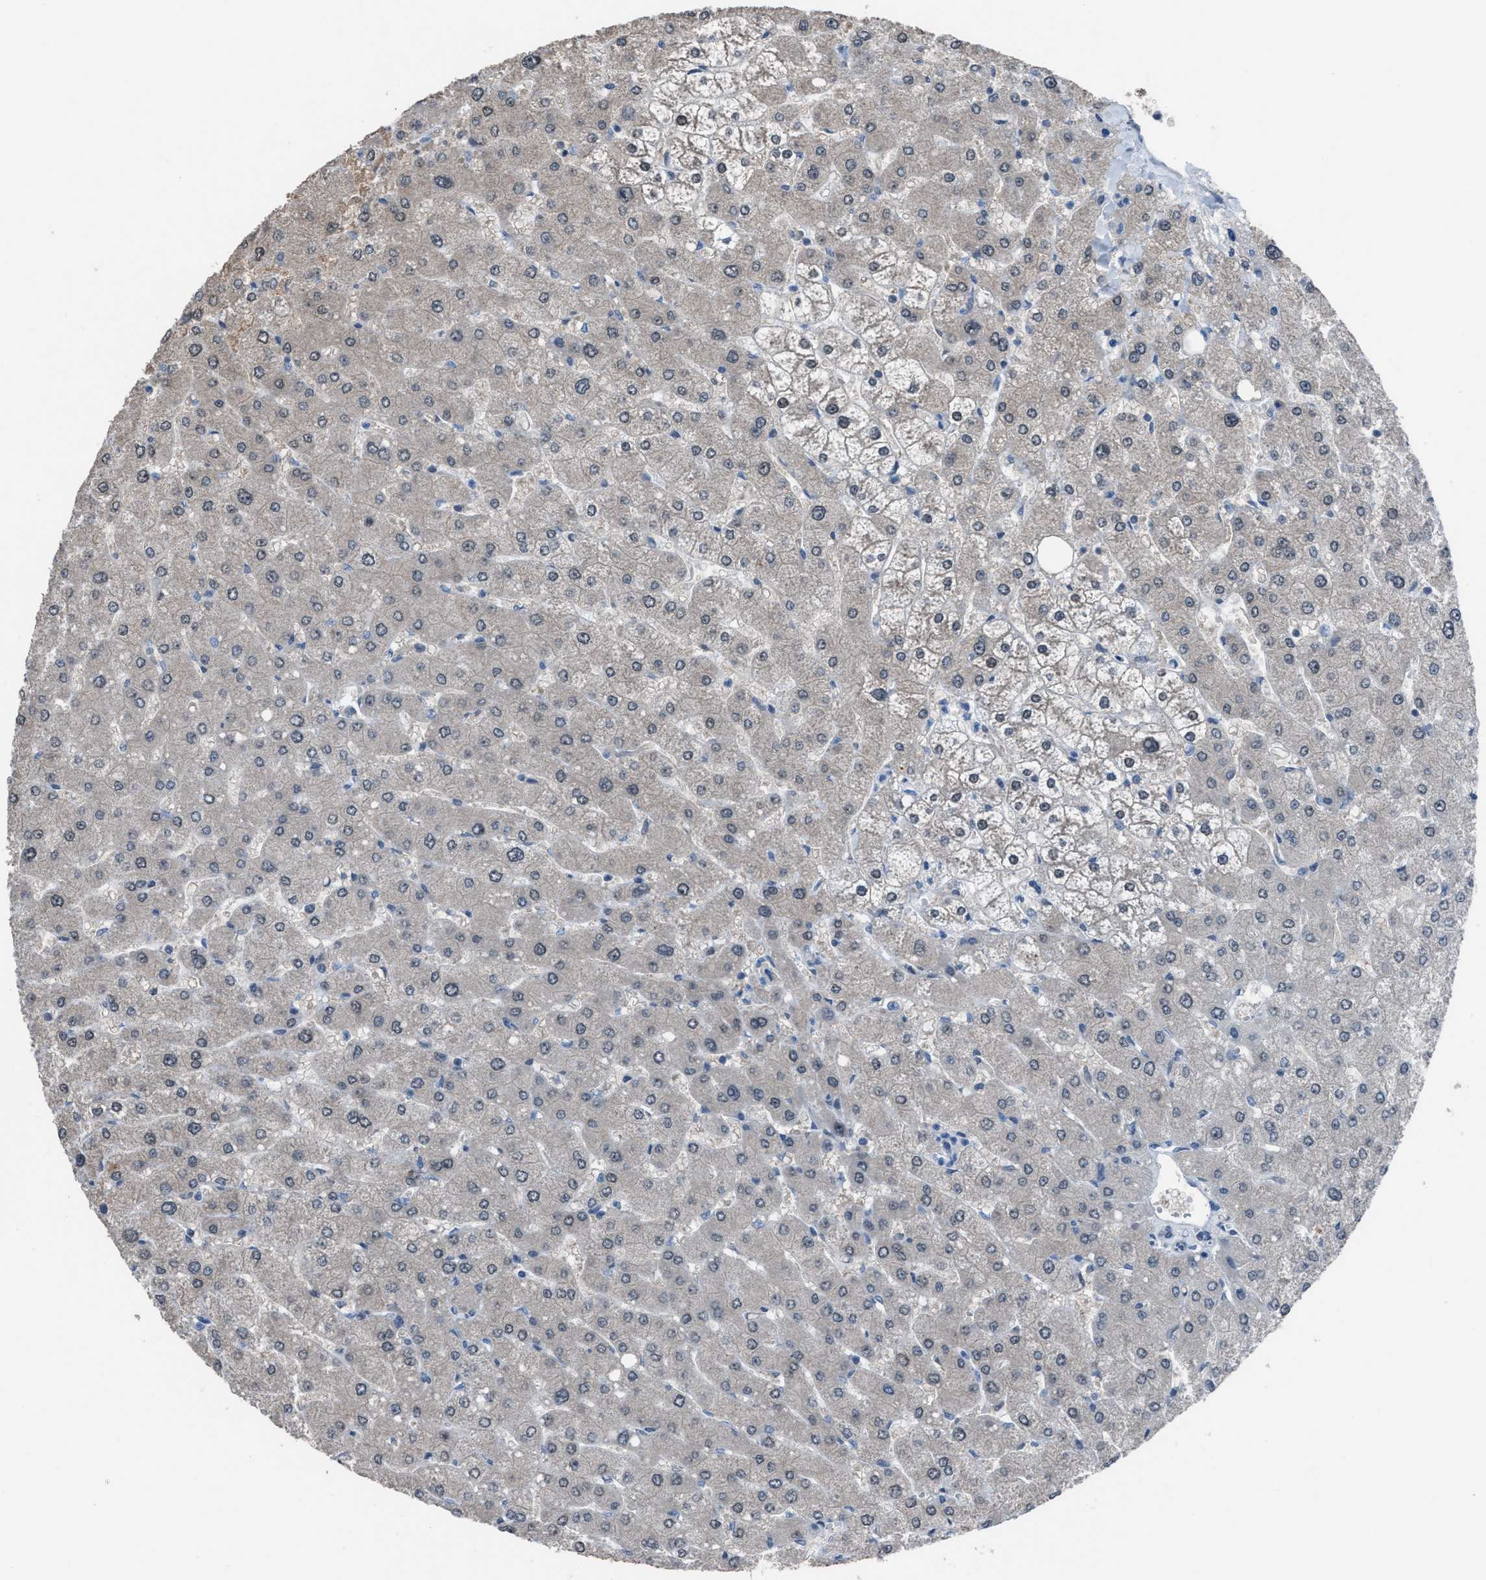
{"staining": {"intensity": "weak", "quantity": "<25%", "location": "cytoplasmic/membranous"}, "tissue": "liver", "cell_type": "Cholangiocytes", "image_type": "normal", "snomed": [{"axis": "morphology", "description": "Normal tissue, NOS"}, {"axis": "topography", "description": "Liver"}], "caption": "DAB immunohistochemical staining of unremarkable liver demonstrates no significant positivity in cholangiocytes. Nuclei are stained in blue.", "gene": "ZNF276", "patient": {"sex": "male", "age": 55}}